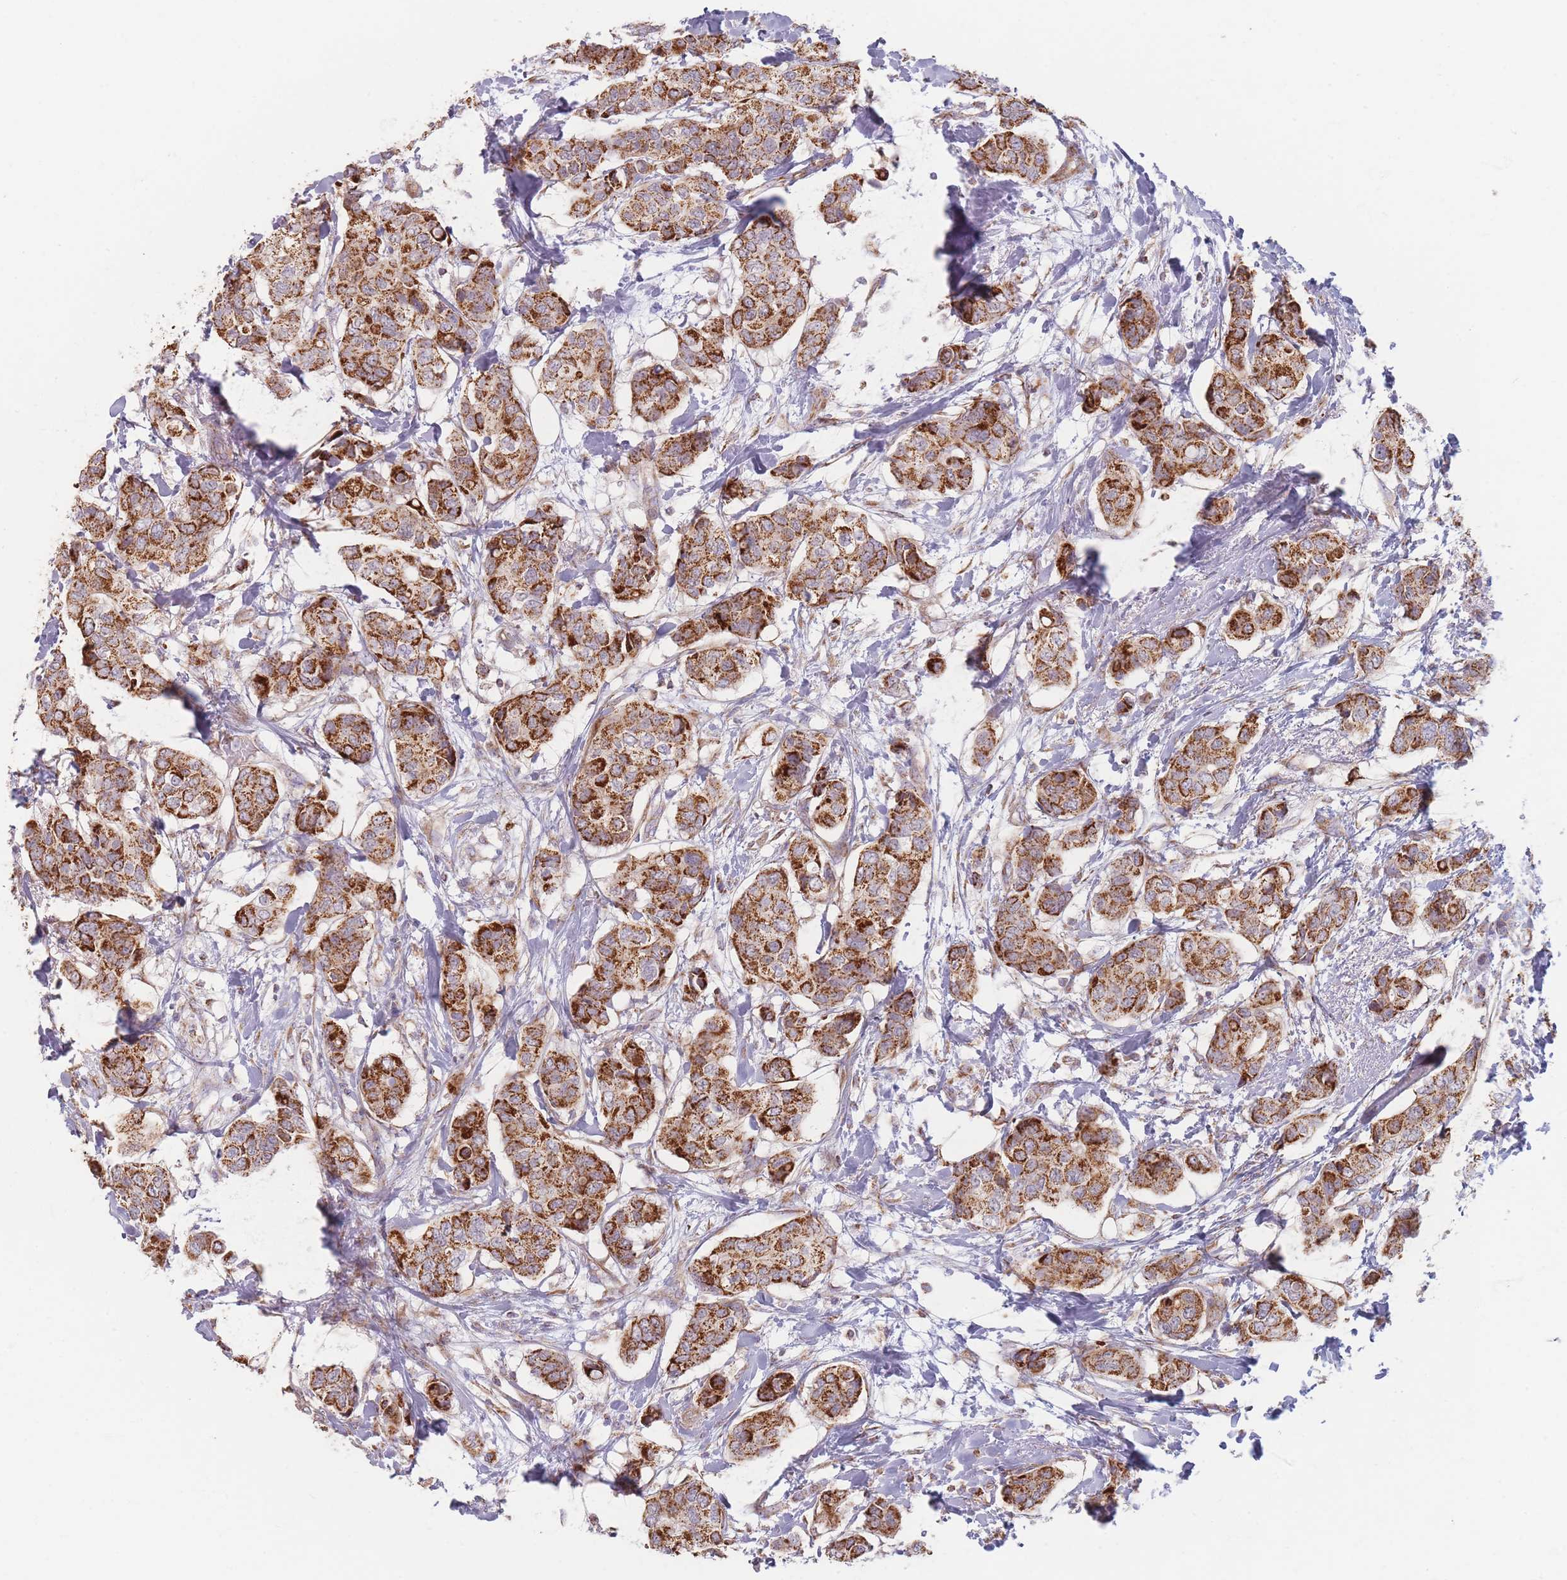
{"staining": {"intensity": "strong", "quantity": ">75%", "location": "cytoplasmic/membranous"}, "tissue": "breast cancer", "cell_type": "Tumor cells", "image_type": "cancer", "snomed": [{"axis": "morphology", "description": "Lobular carcinoma"}, {"axis": "topography", "description": "Breast"}], "caption": "Strong cytoplasmic/membranous positivity for a protein is identified in about >75% of tumor cells of breast cancer (lobular carcinoma) using immunohistochemistry (IHC).", "gene": "ESRP2", "patient": {"sex": "female", "age": 51}}